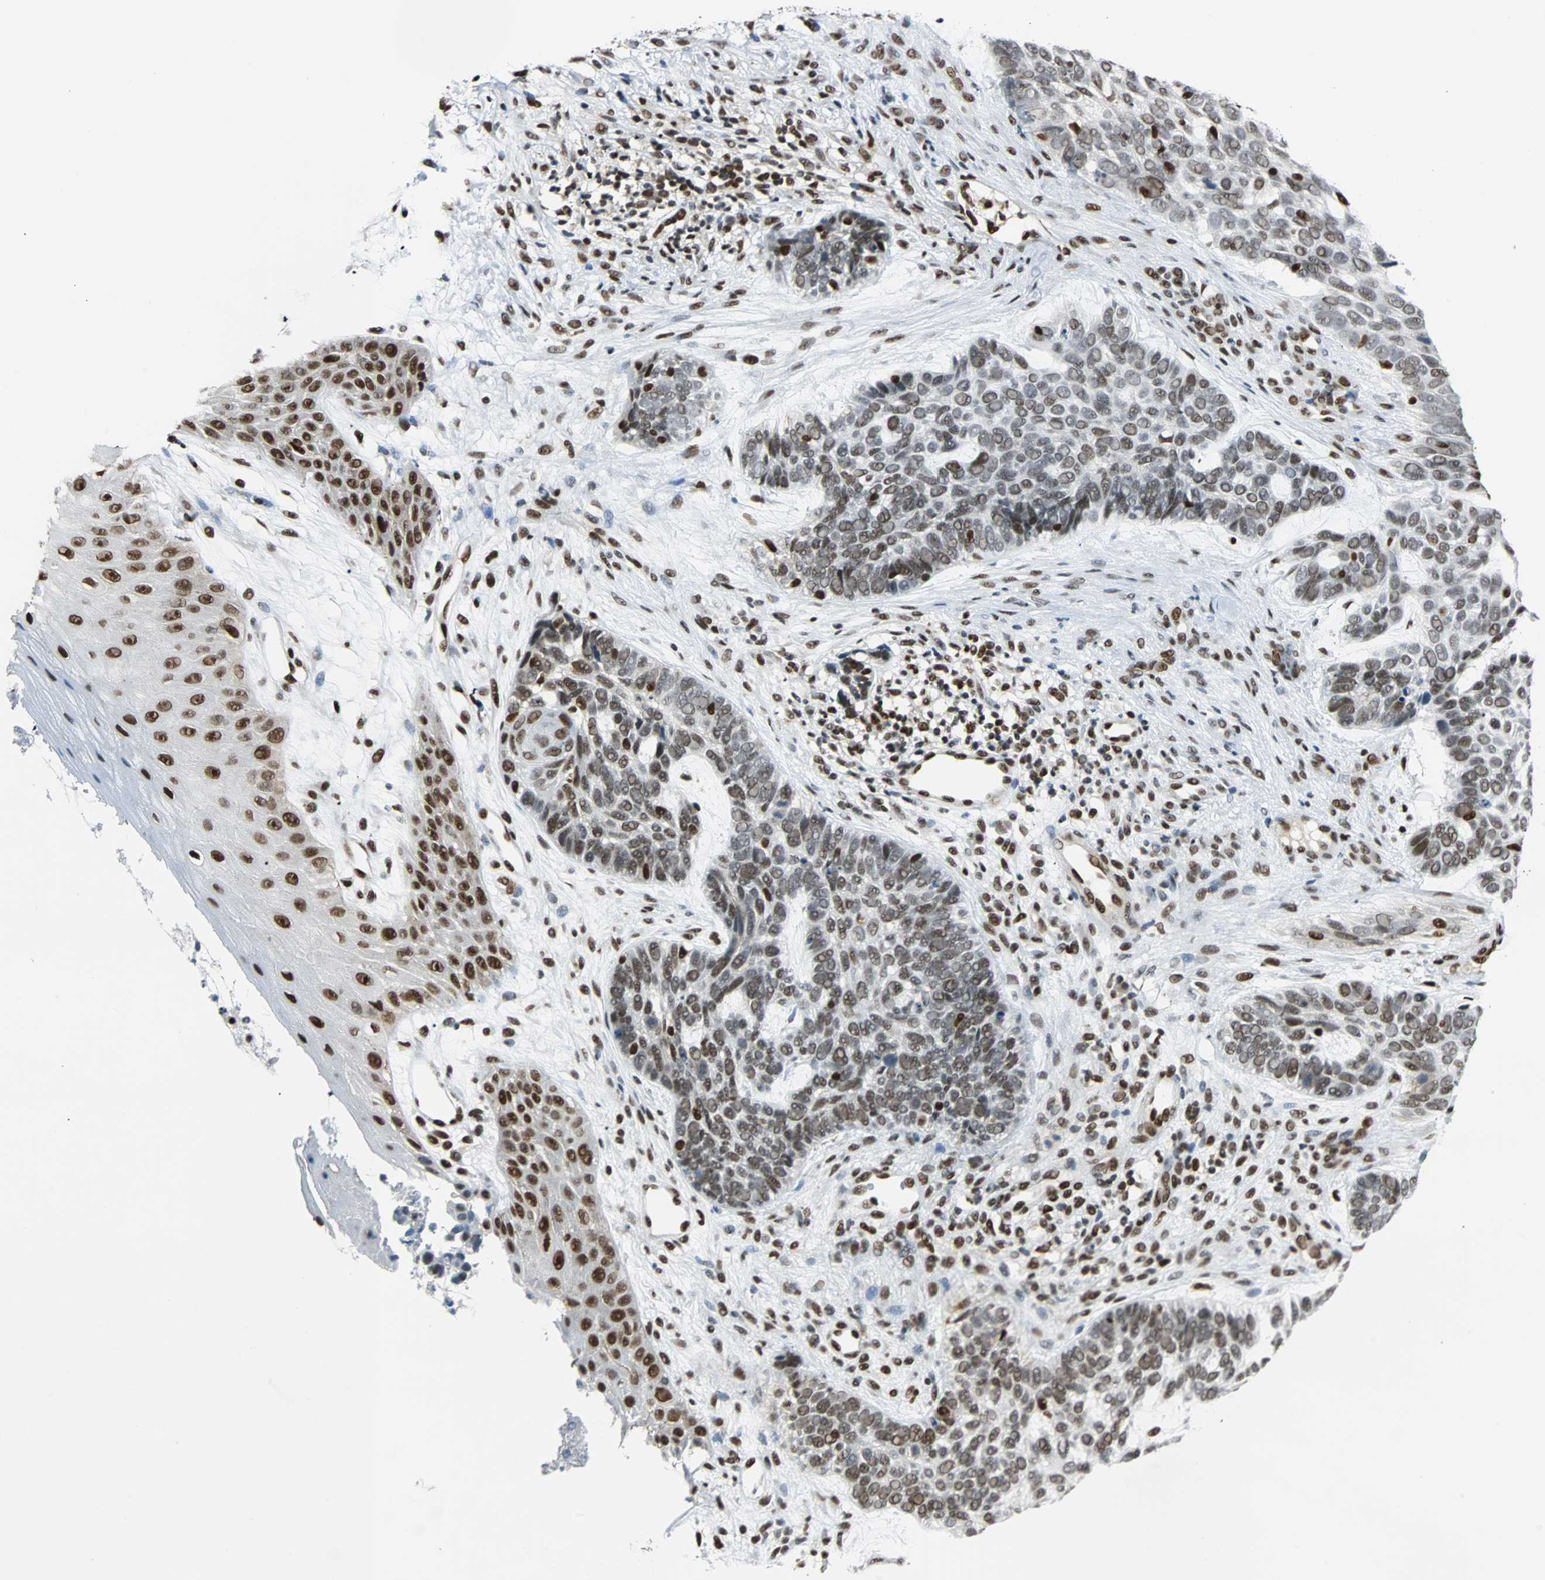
{"staining": {"intensity": "moderate", "quantity": ">75%", "location": "nuclear"}, "tissue": "skin cancer", "cell_type": "Tumor cells", "image_type": "cancer", "snomed": [{"axis": "morphology", "description": "Basal cell carcinoma"}, {"axis": "topography", "description": "Skin"}], "caption": "Skin basal cell carcinoma stained for a protein (brown) displays moderate nuclear positive staining in about >75% of tumor cells.", "gene": "XRCC4", "patient": {"sex": "male", "age": 87}}